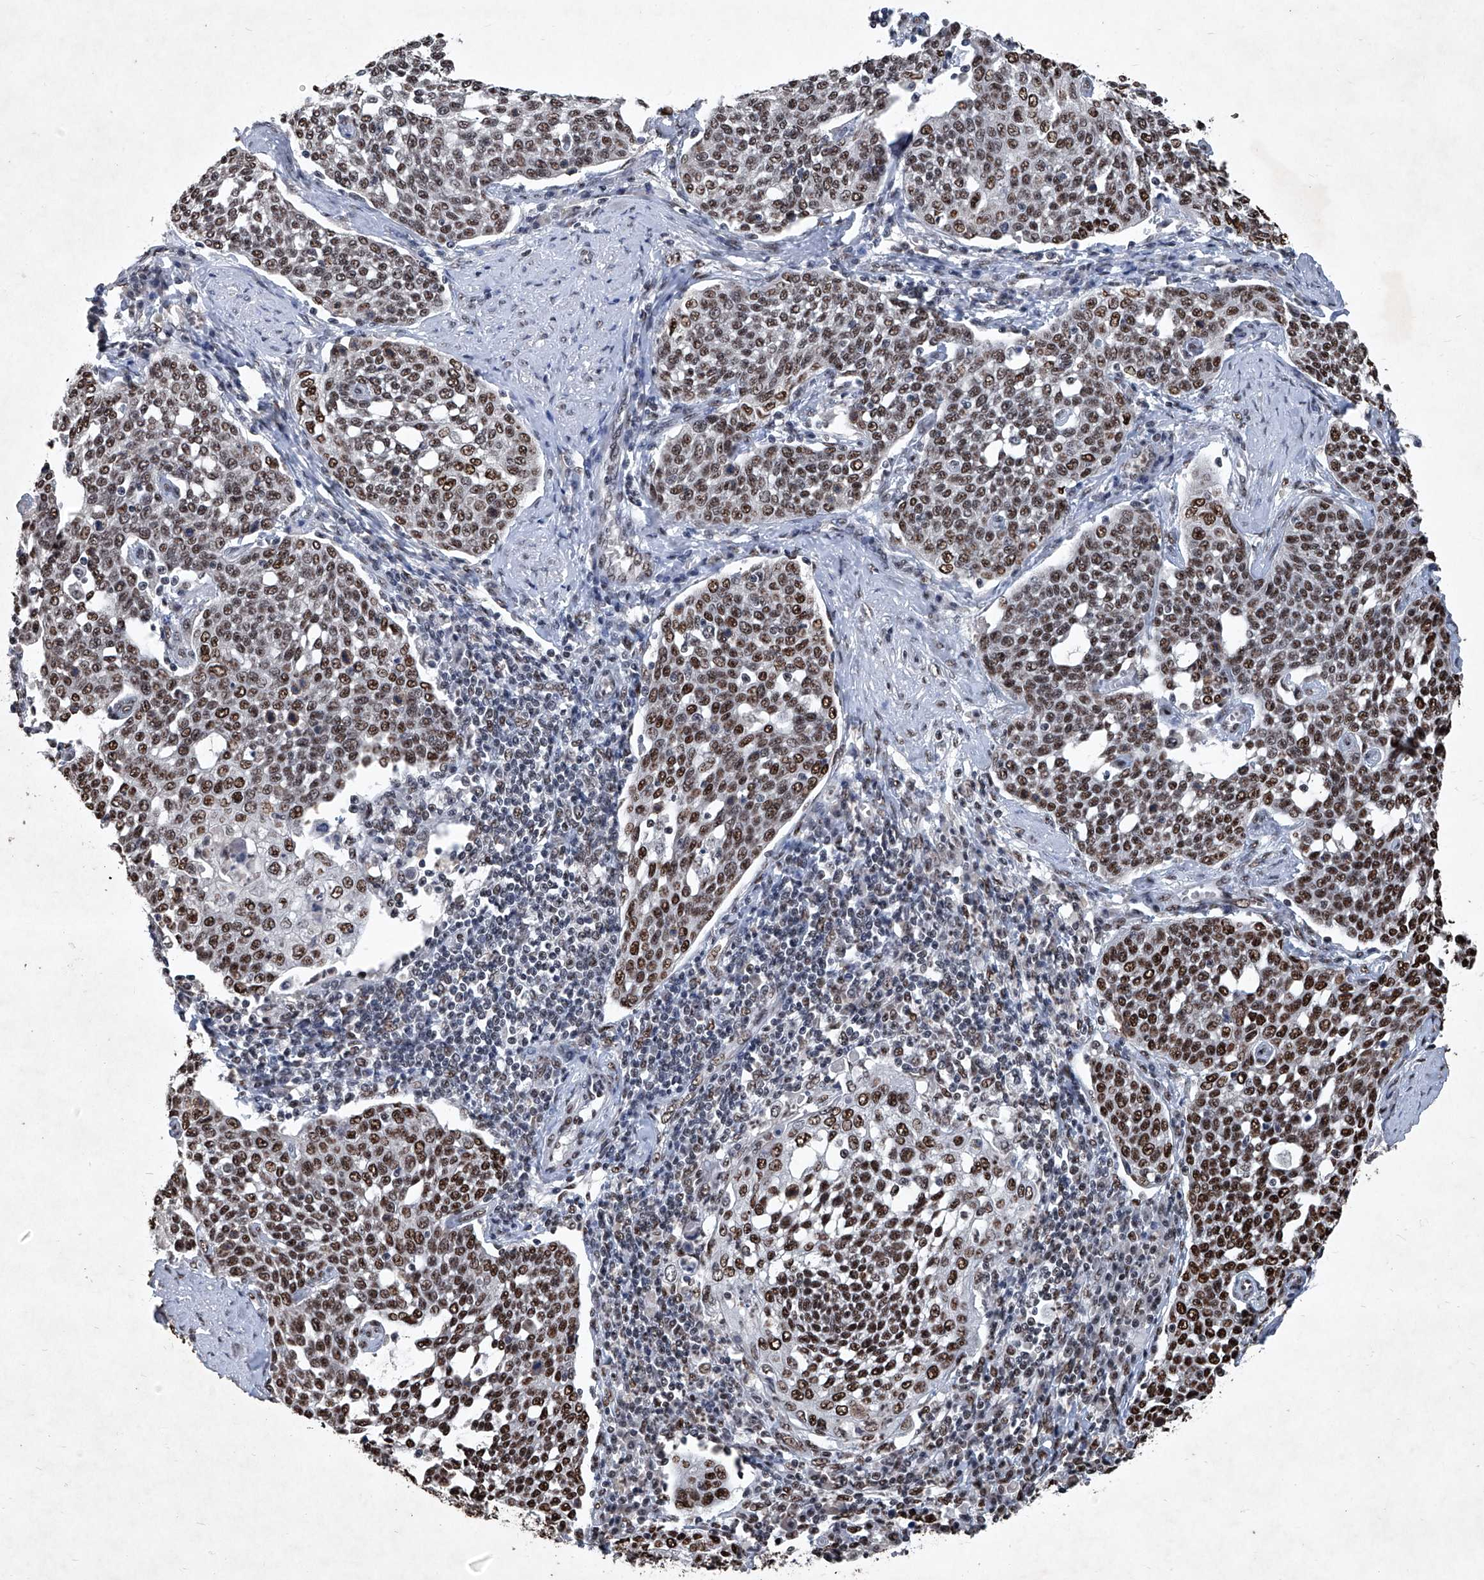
{"staining": {"intensity": "strong", "quantity": ">75%", "location": "nuclear"}, "tissue": "cervical cancer", "cell_type": "Tumor cells", "image_type": "cancer", "snomed": [{"axis": "morphology", "description": "Squamous cell carcinoma, NOS"}, {"axis": "topography", "description": "Cervix"}], "caption": "A brown stain shows strong nuclear expression of a protein in squamous cell carcinoma (cervical) tumor cells.", "gene": "DDX39B", "patient": {"sex": "female", "age": 34}}